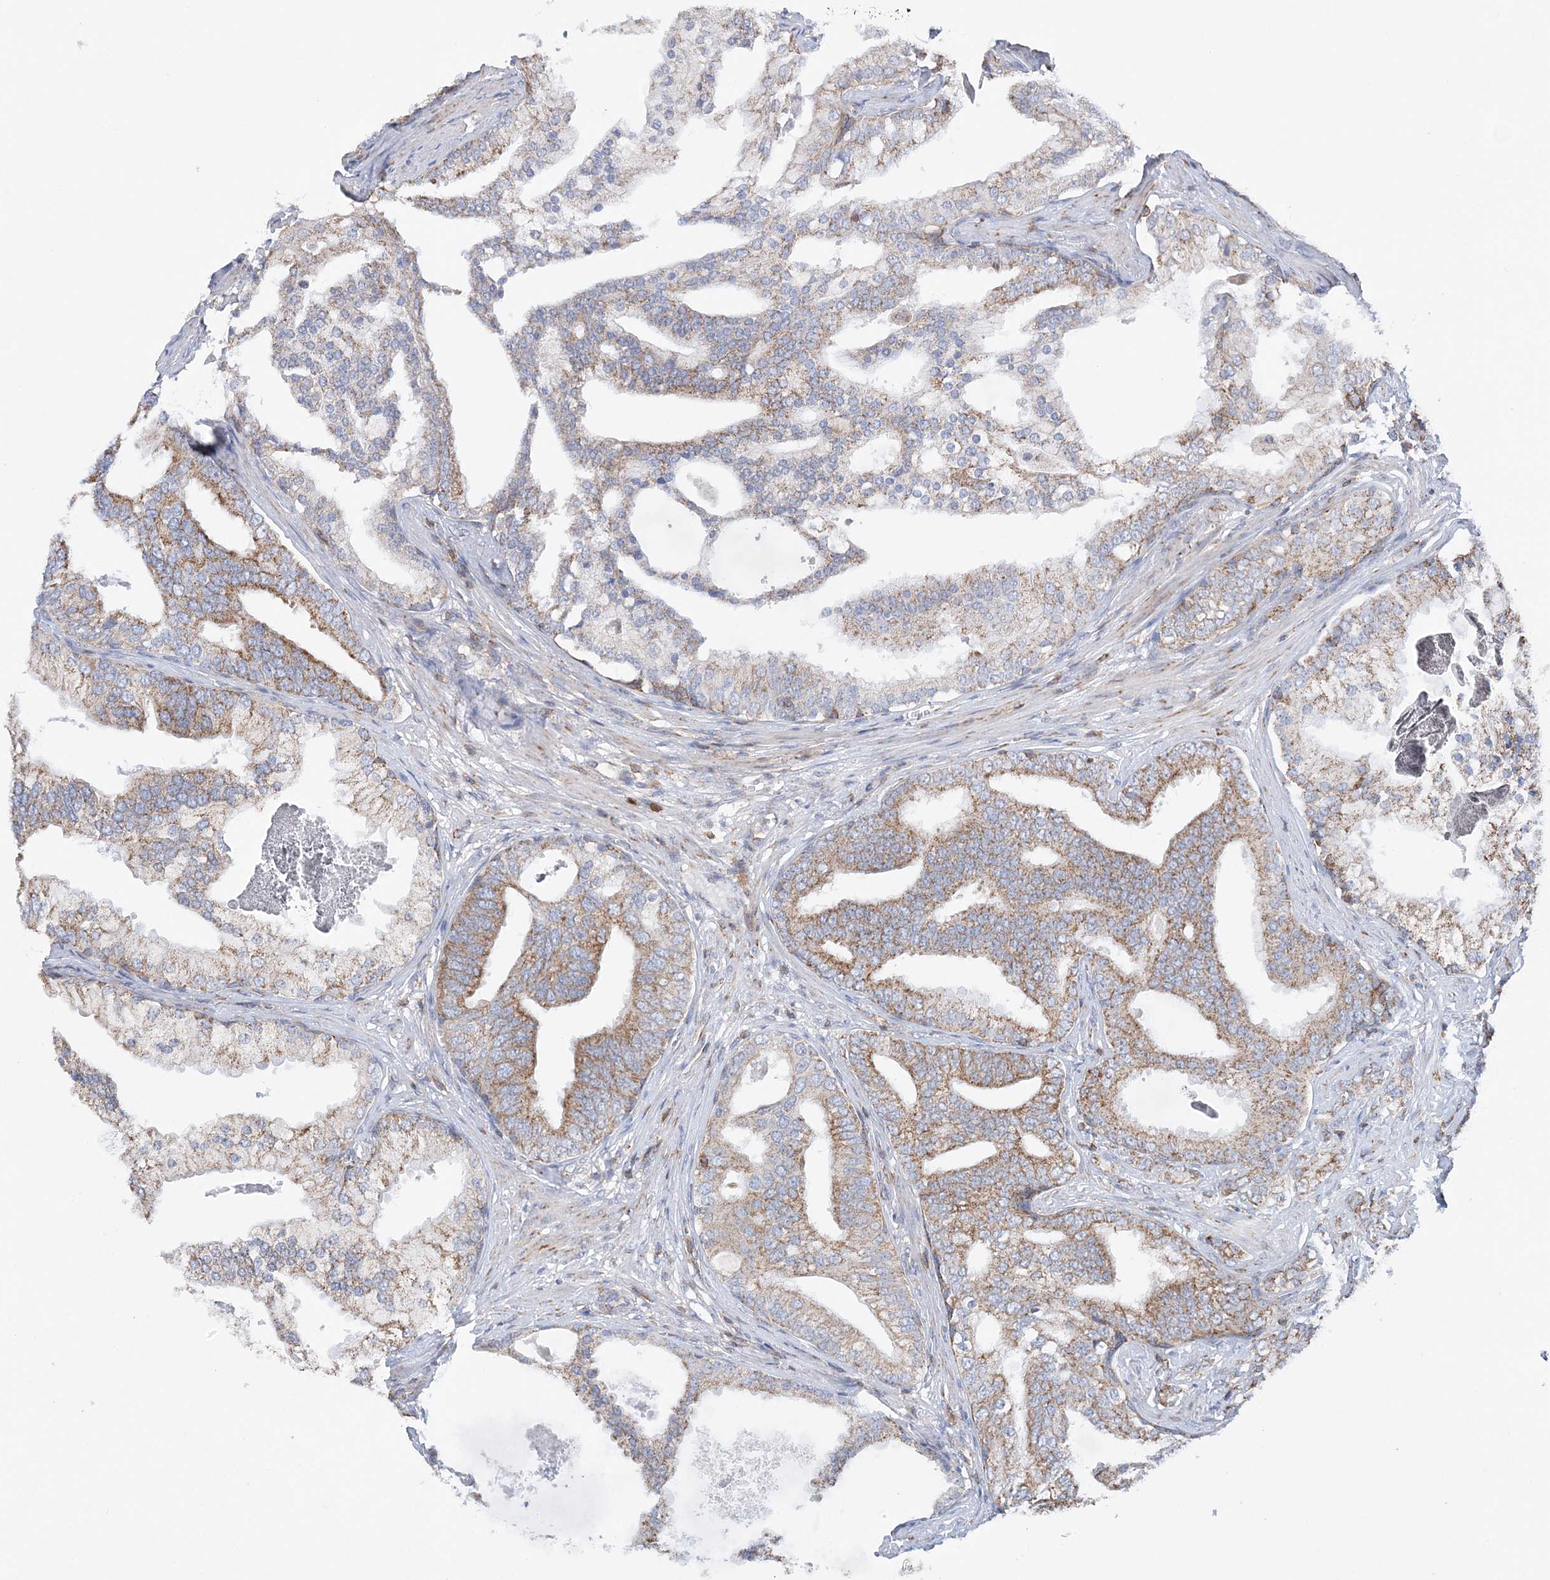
{"staining": {"intensity": "moderate", "quantity": ">75%", "location": "cytoplasmic/membranous"}, "tissue": "prostate cancer", "cell_type": "Tumor cells", "image_type": "cancer", "snomed": [{"axis": "morphology", "description": "Adenocarcinoma, Low grade"}, {"axis": "topography", "description": "Prostate"}], "caption": "Human prostate cancer (low-grade adenocarcinoma) stained with a protein marker shows moderate staining in tumor cells.", "gene": "TTC32", "patient": {"sex": "male", "age": 58}}